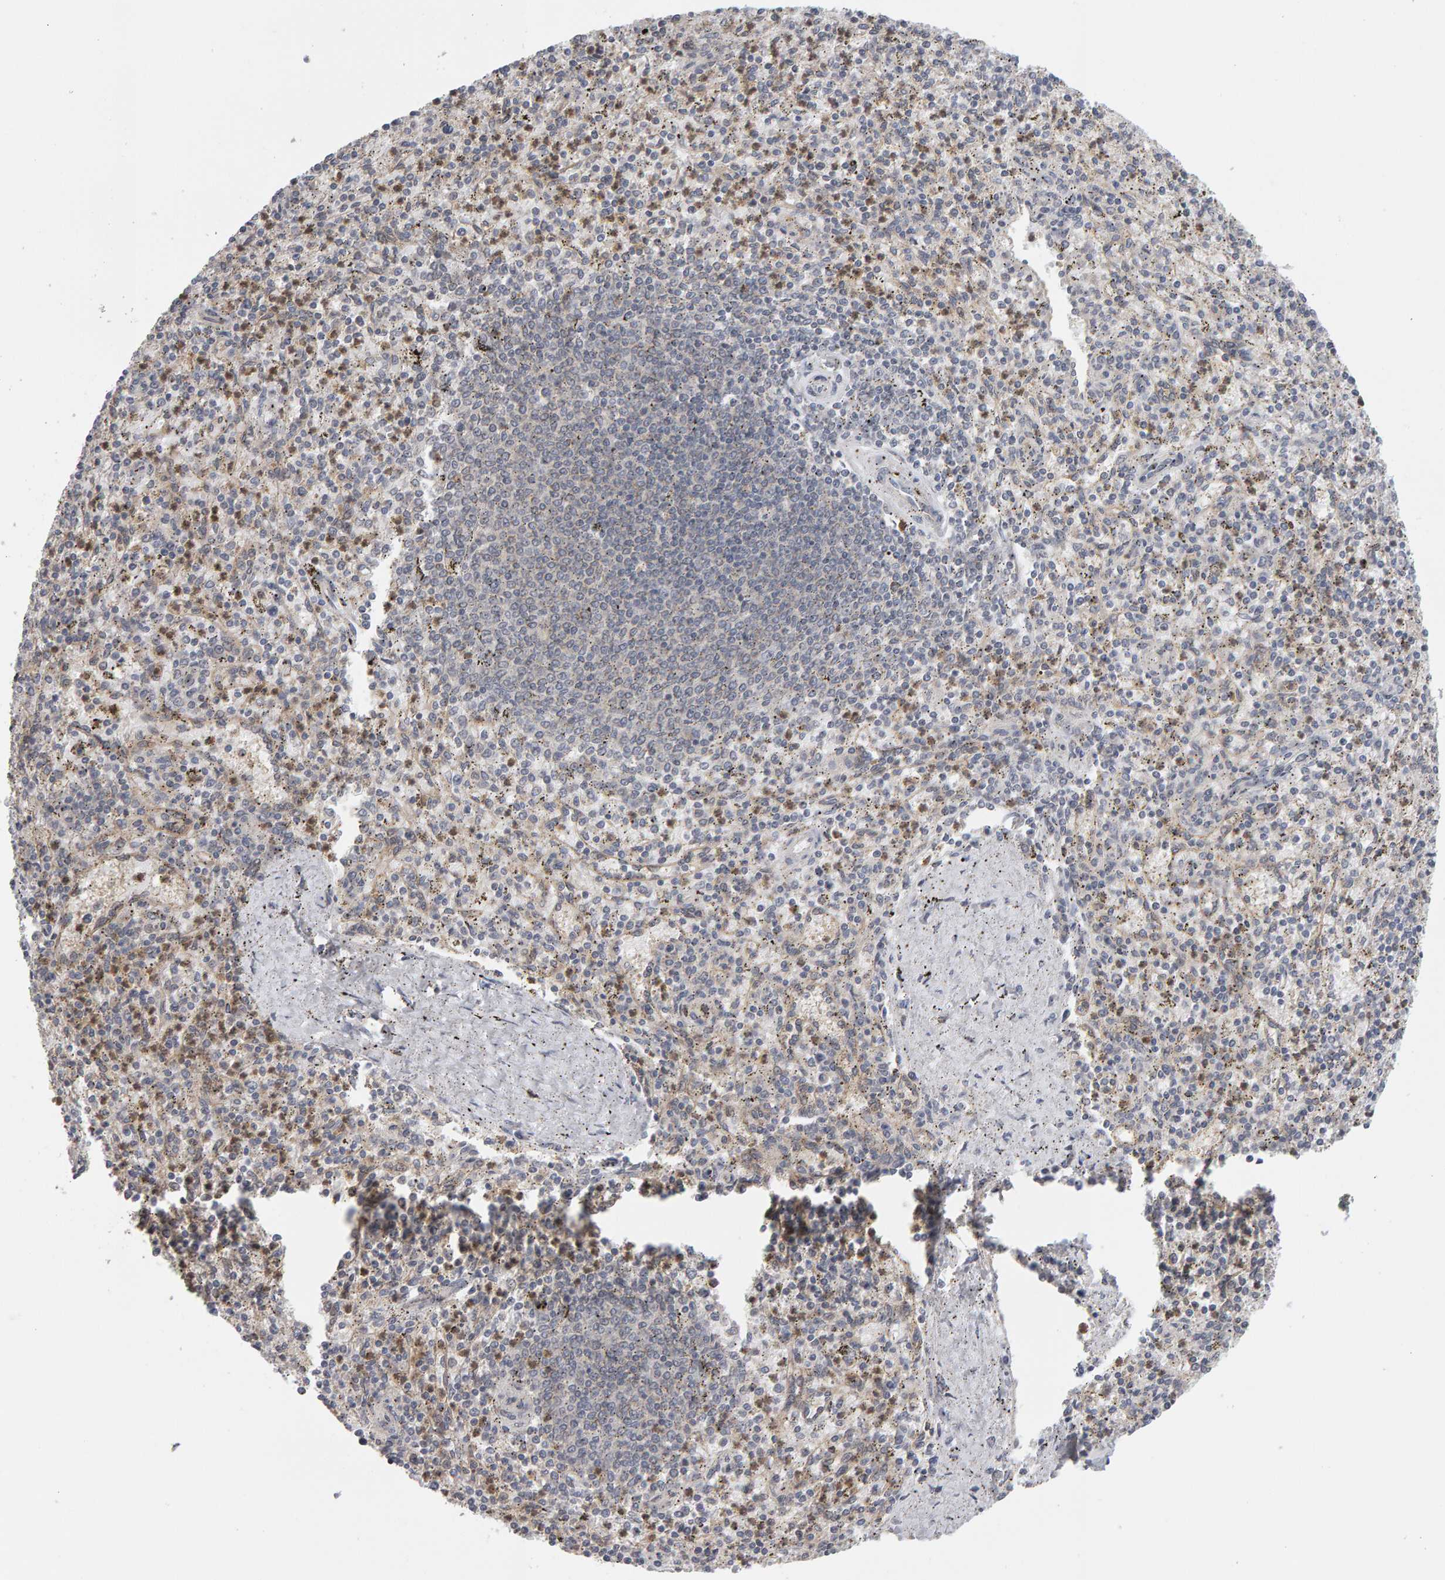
{"staining": {"intensity": "moderate", "quantity": "<25%", "location": "cytoplasmic/membranous"}, "tissue": "spleen", "cell_type": "Cells in red pulp", "image_type": "normal", "snomed": [{"axis": "morphology", "description": "Normal tissue, NOS"}, {"axis": "topography", "description": "Spleen"}], "caption": "The histopathology image shows immunohistochemical staining of benign spleen. There is moderate cytoplasmic/membranous expression is seen in about <25% of cells in red pulp.", "gene": "MSRA", "patient": {"sex": "male", "age": 72}}